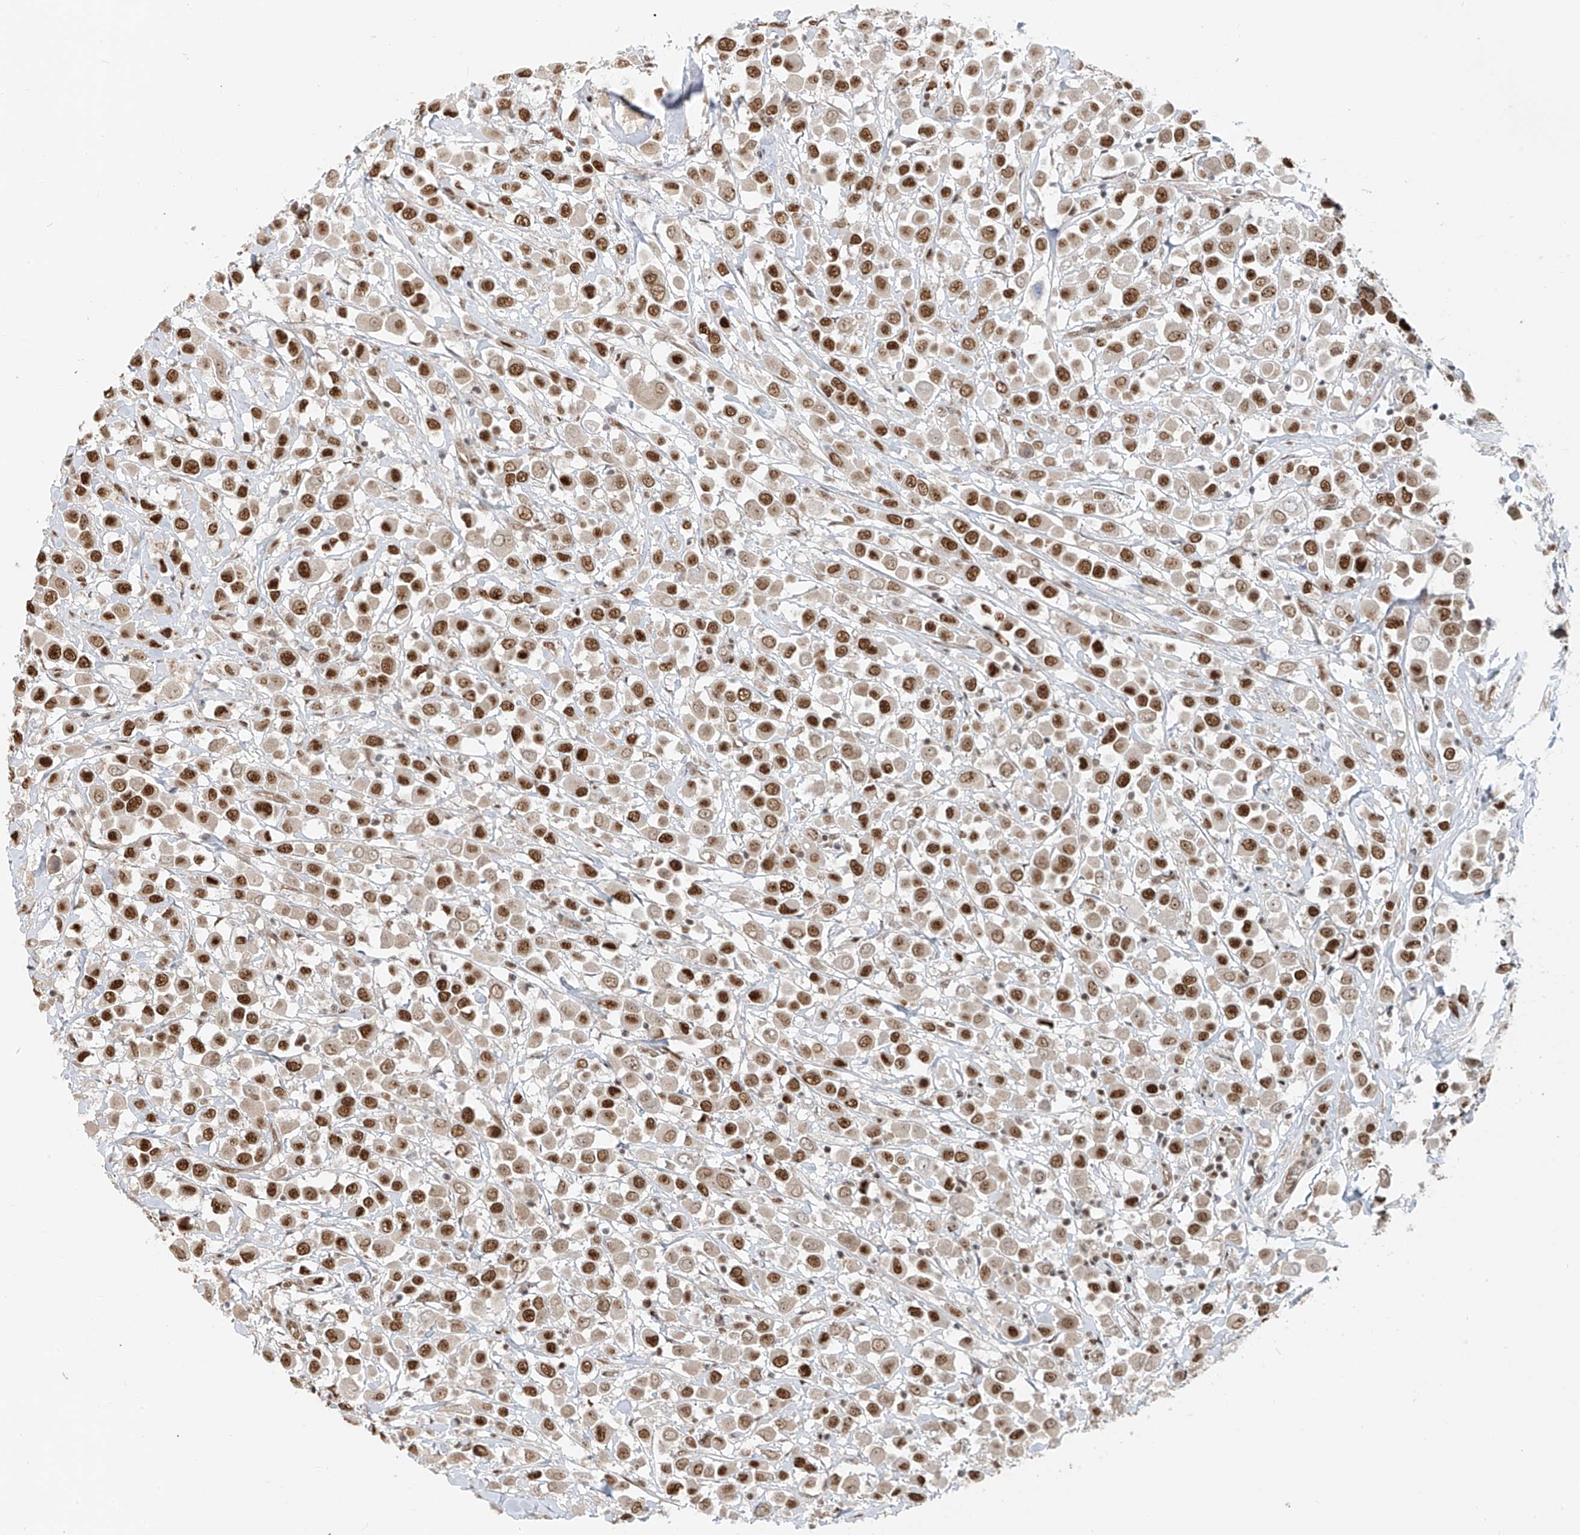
{"staining": {"intensity": "strong", "quantity": ">75%", "location": "nuclear"}, "tissue": "breast cancer", "cell_type": "Tumor cells", "image_type": "cancer", "snomed": [{"axis": "morphology", "description": "Duct carcinoma"}, {"axis": "topography", "description": "Breast"}], "caption": "Protein staining of breast infiltrating ductal carcinoma tissue exhibits strong nuclear staining in about >75% of tumor cells.", "gene": "ARHGEF3", "patient": {"sex": "female", "age": 61}}